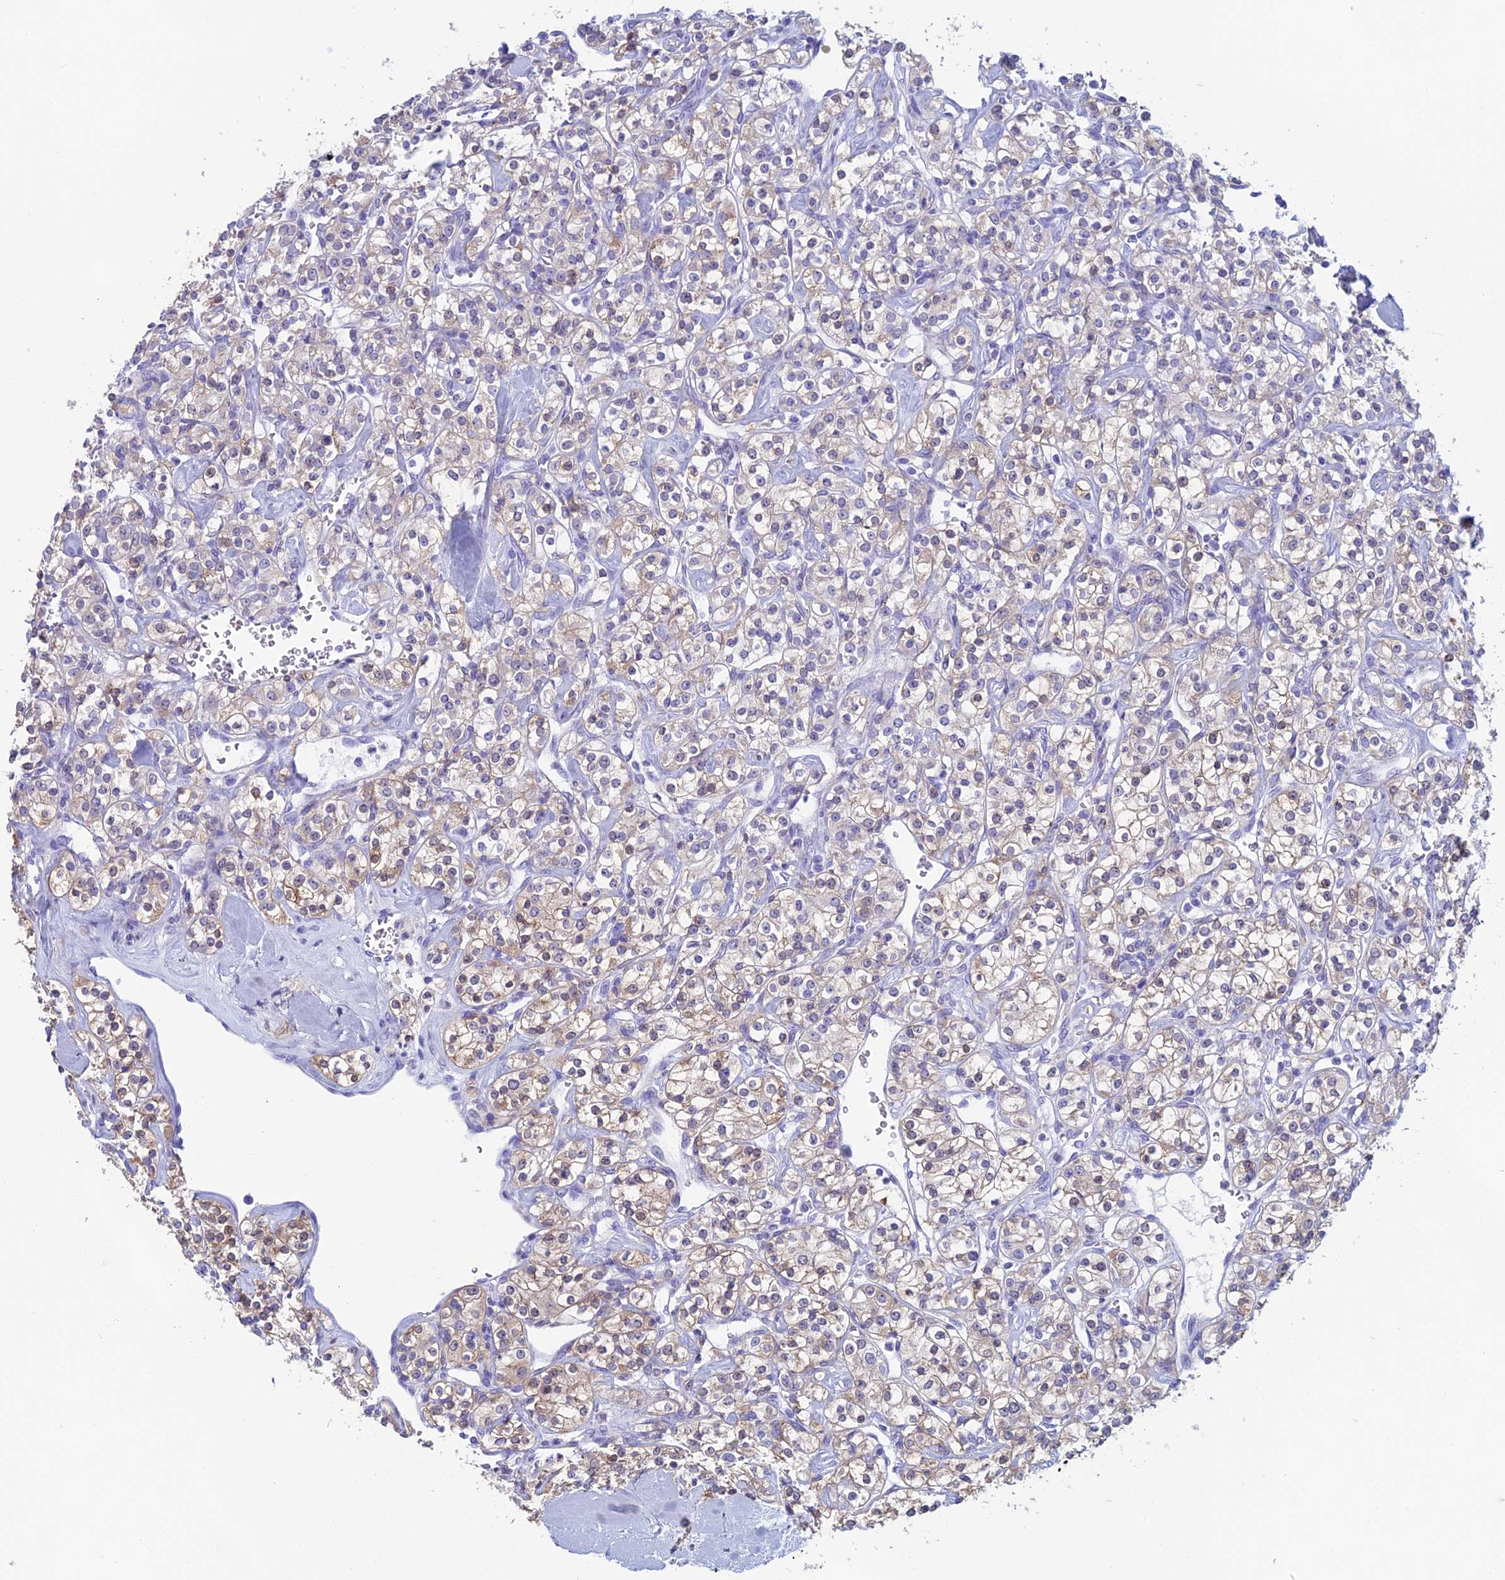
{"staining": {"intensity": "weak", "quantity": ">75%", "location": "cytoplasmic/membranous,nuclear"}, "tissue": "renal cancer", "cell_type": "Tumor cells", "image_type": "cancer", "snomed": [{"axis": "morphology", "description": "Adenocarcinoma, NOS"}, {"axis": "topography", "description": "Kidney"}], "caption": "A photomicrograph of adenocarcinoma (renal) stained for a protein shows weak cytoplasmic/membranous and nuclear brown staining in tumor cells.", "gene": "KCNK17", "patient": {"sex": "male", "age": 77}}